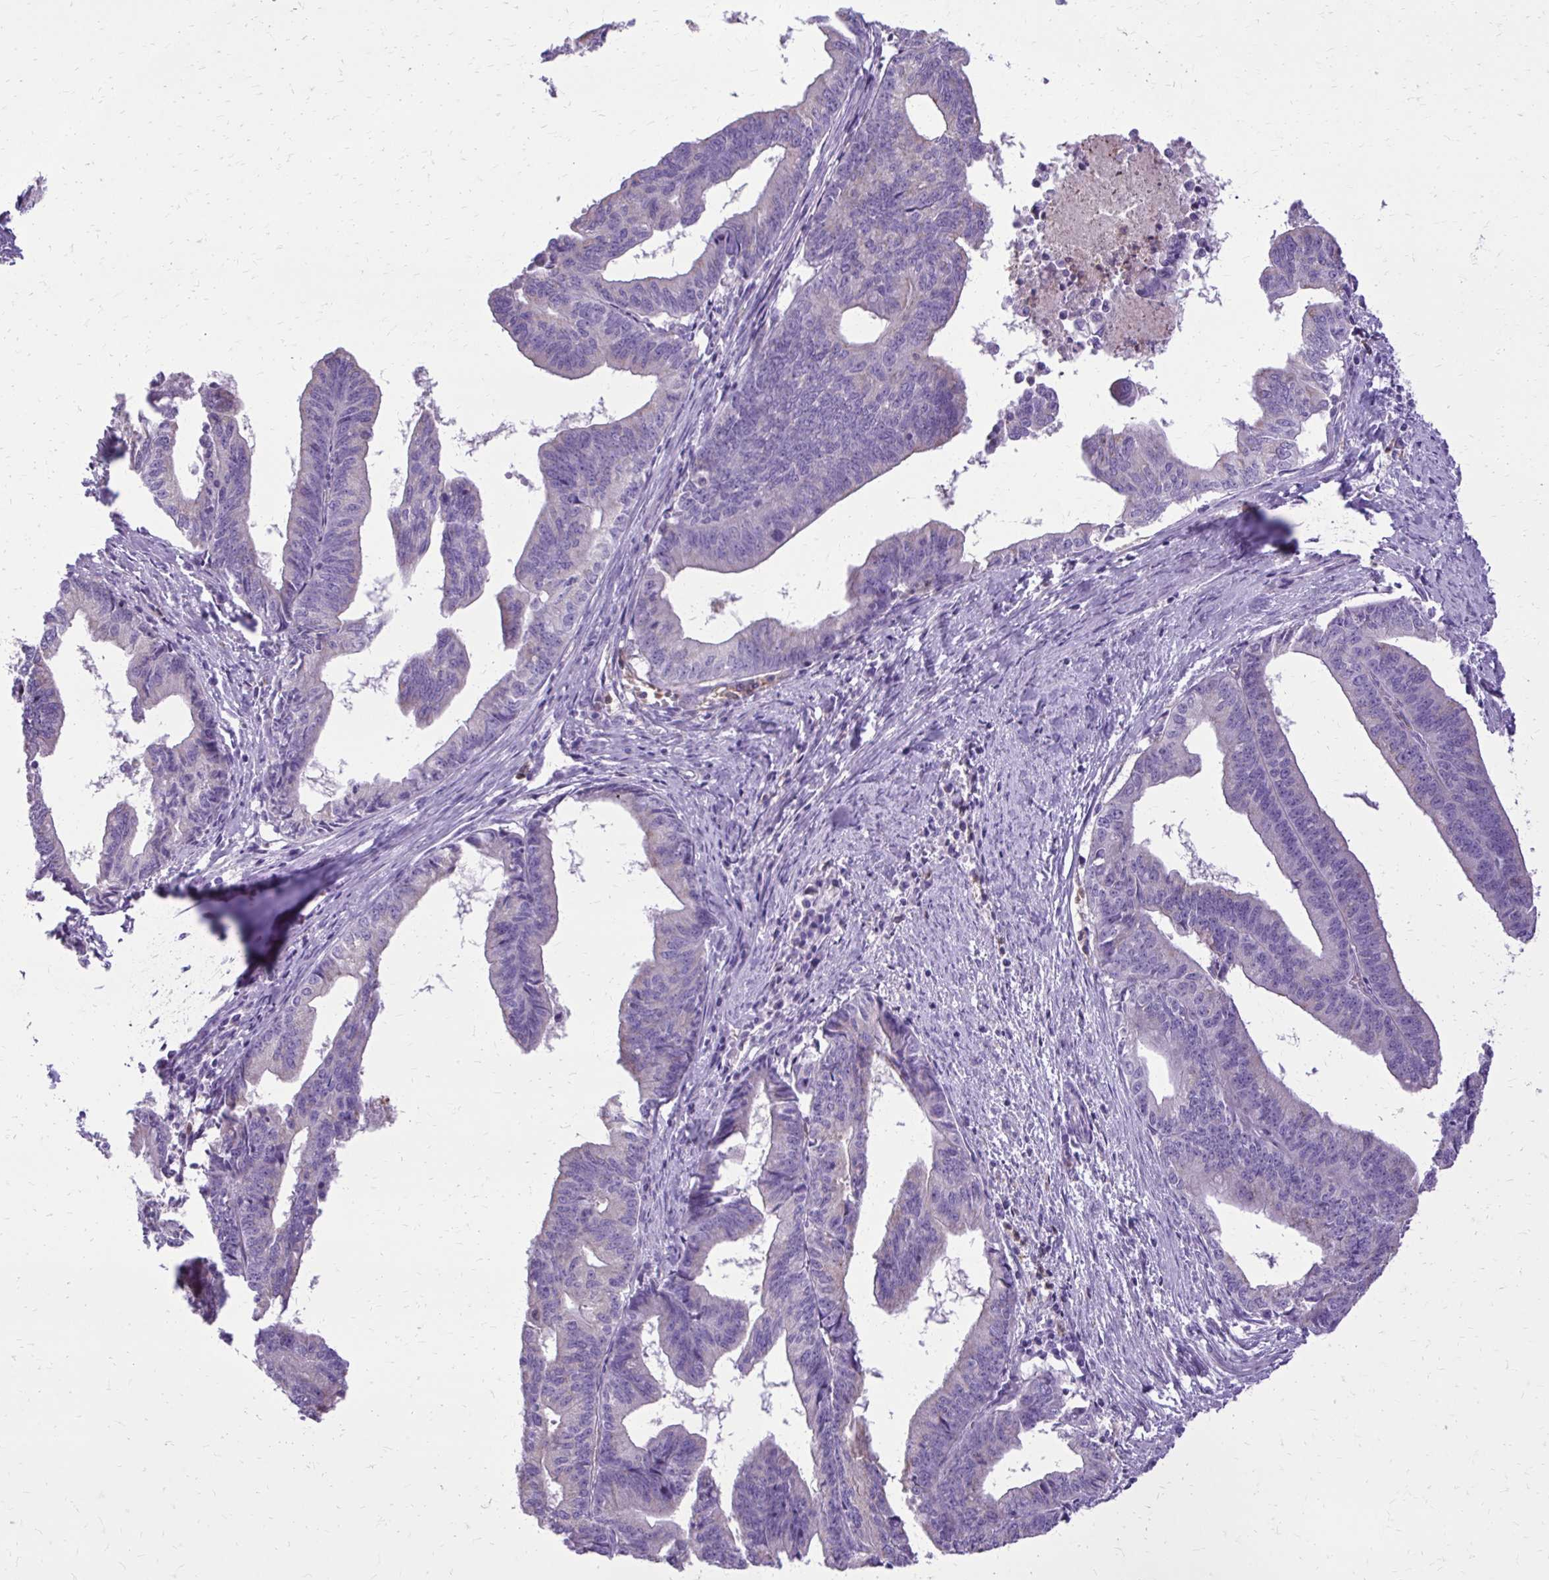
{"staining": {"intensity": "negative", "quantity": "none", "location": "none"}, "tissue": "endometrial cancer", "cell_type": "Tumor cells", "image_type": "cancer", "snomed": [{"axis": "morphology", "description": "Adenocarcinoma, NOS"}, {"axis": "topography", "description": "Endometrium"}], "caption": "Immunohistochemistry (IHC) micrograph of neoplastic tissue: human endometrial adenocarcinoma stained with DAB displays no significant protein expression in tumor cells.", "gene": "CAT", "patient": {"sex": "female", "age": 65}}